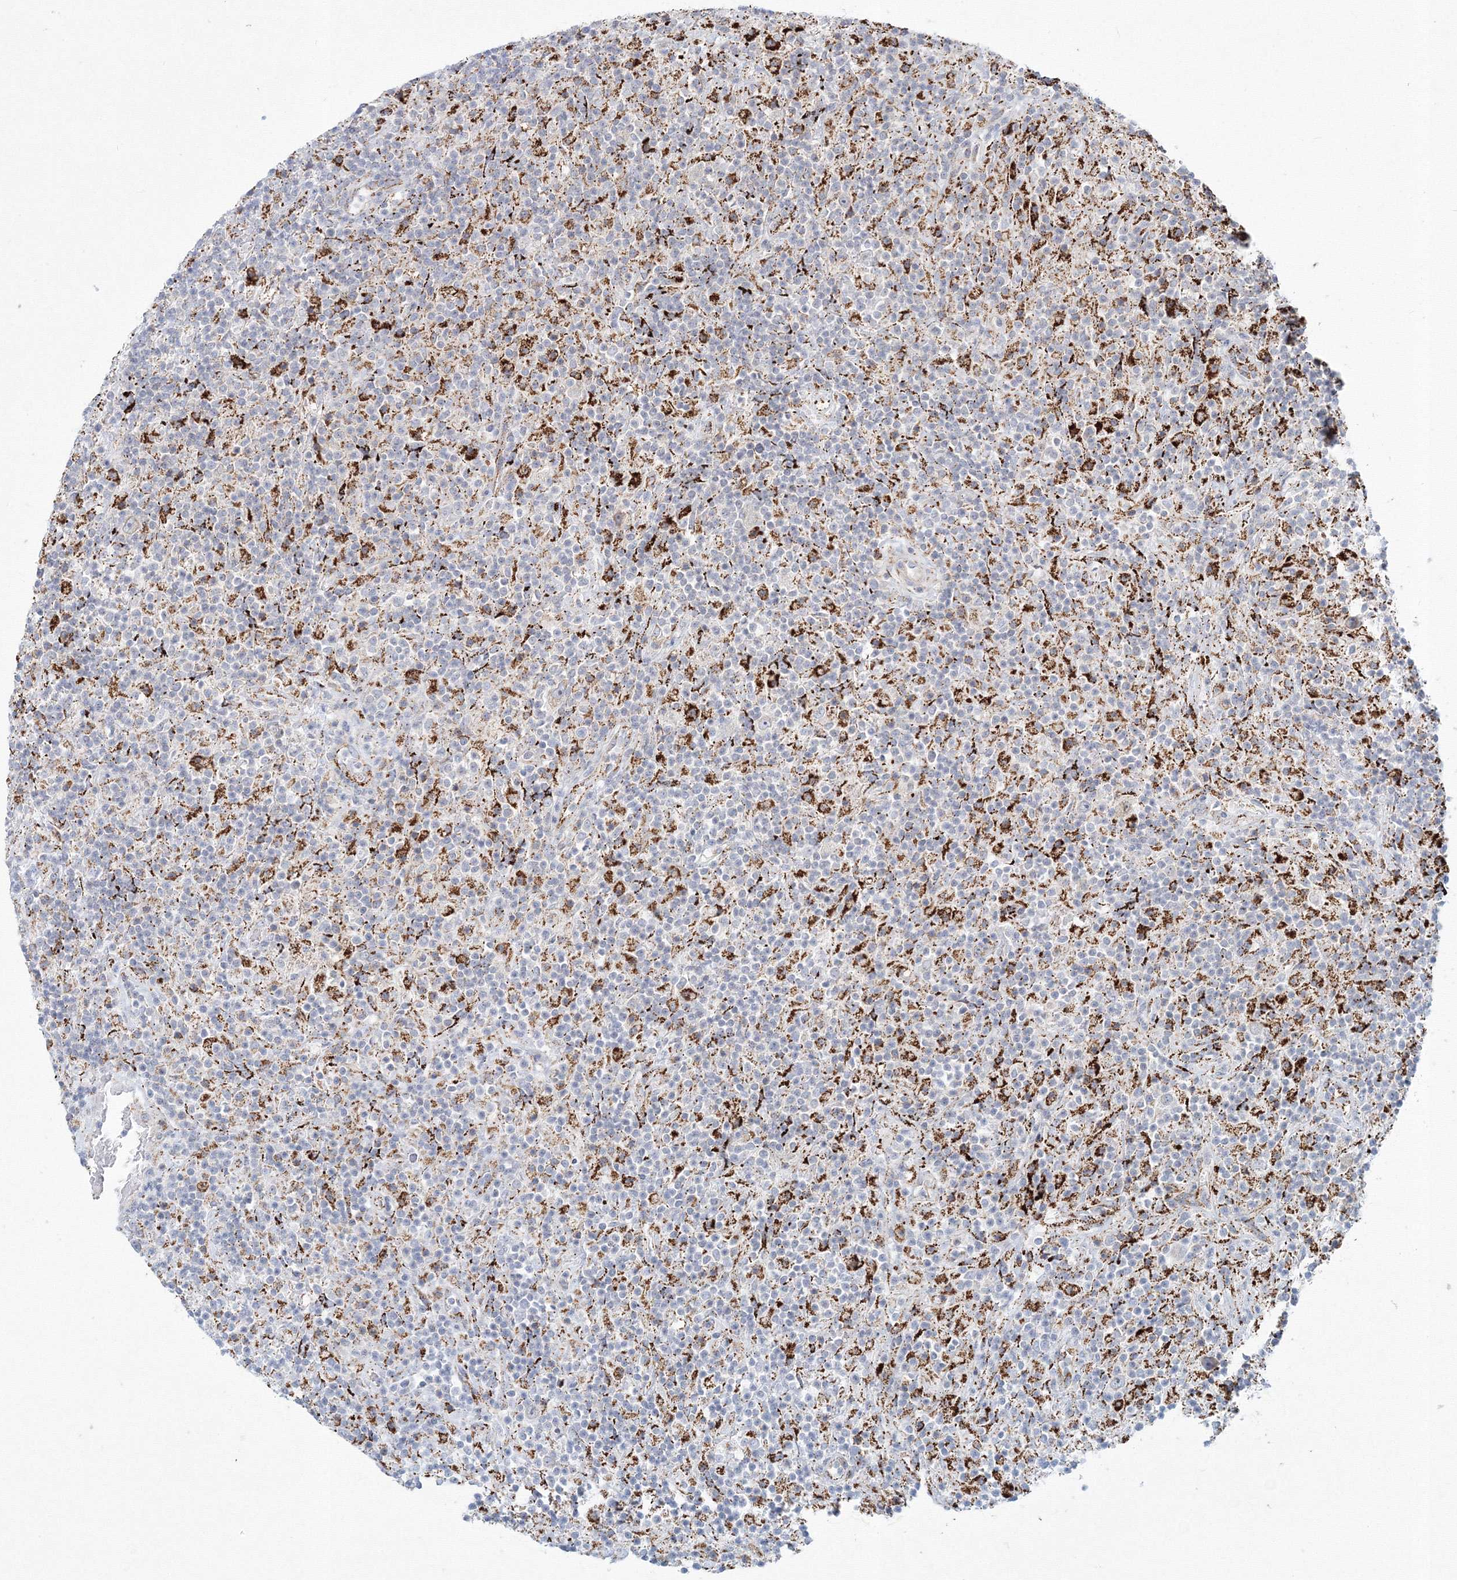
{"staining": {"intensity": "weak", "quantity": "25%-75%", "location": "cytoplasmic/membranous"}, "tissue": "lymphoma", "cell_type": "Tumor cells", "image_type": "cancer", "snomed": [{"axis": "morphology", "description": "Hodgkin's disease, NOS"}, {"axis": "topography", "description": "Lymph node"}], "caption": "Protein staining exhibits weak cytoplasmic/membranous positivity in approximately 25%-75% of tumor cells in Hodgkin's disease.", "gene": "WDR49", "patient": {"sex": "male", "age": 70}}